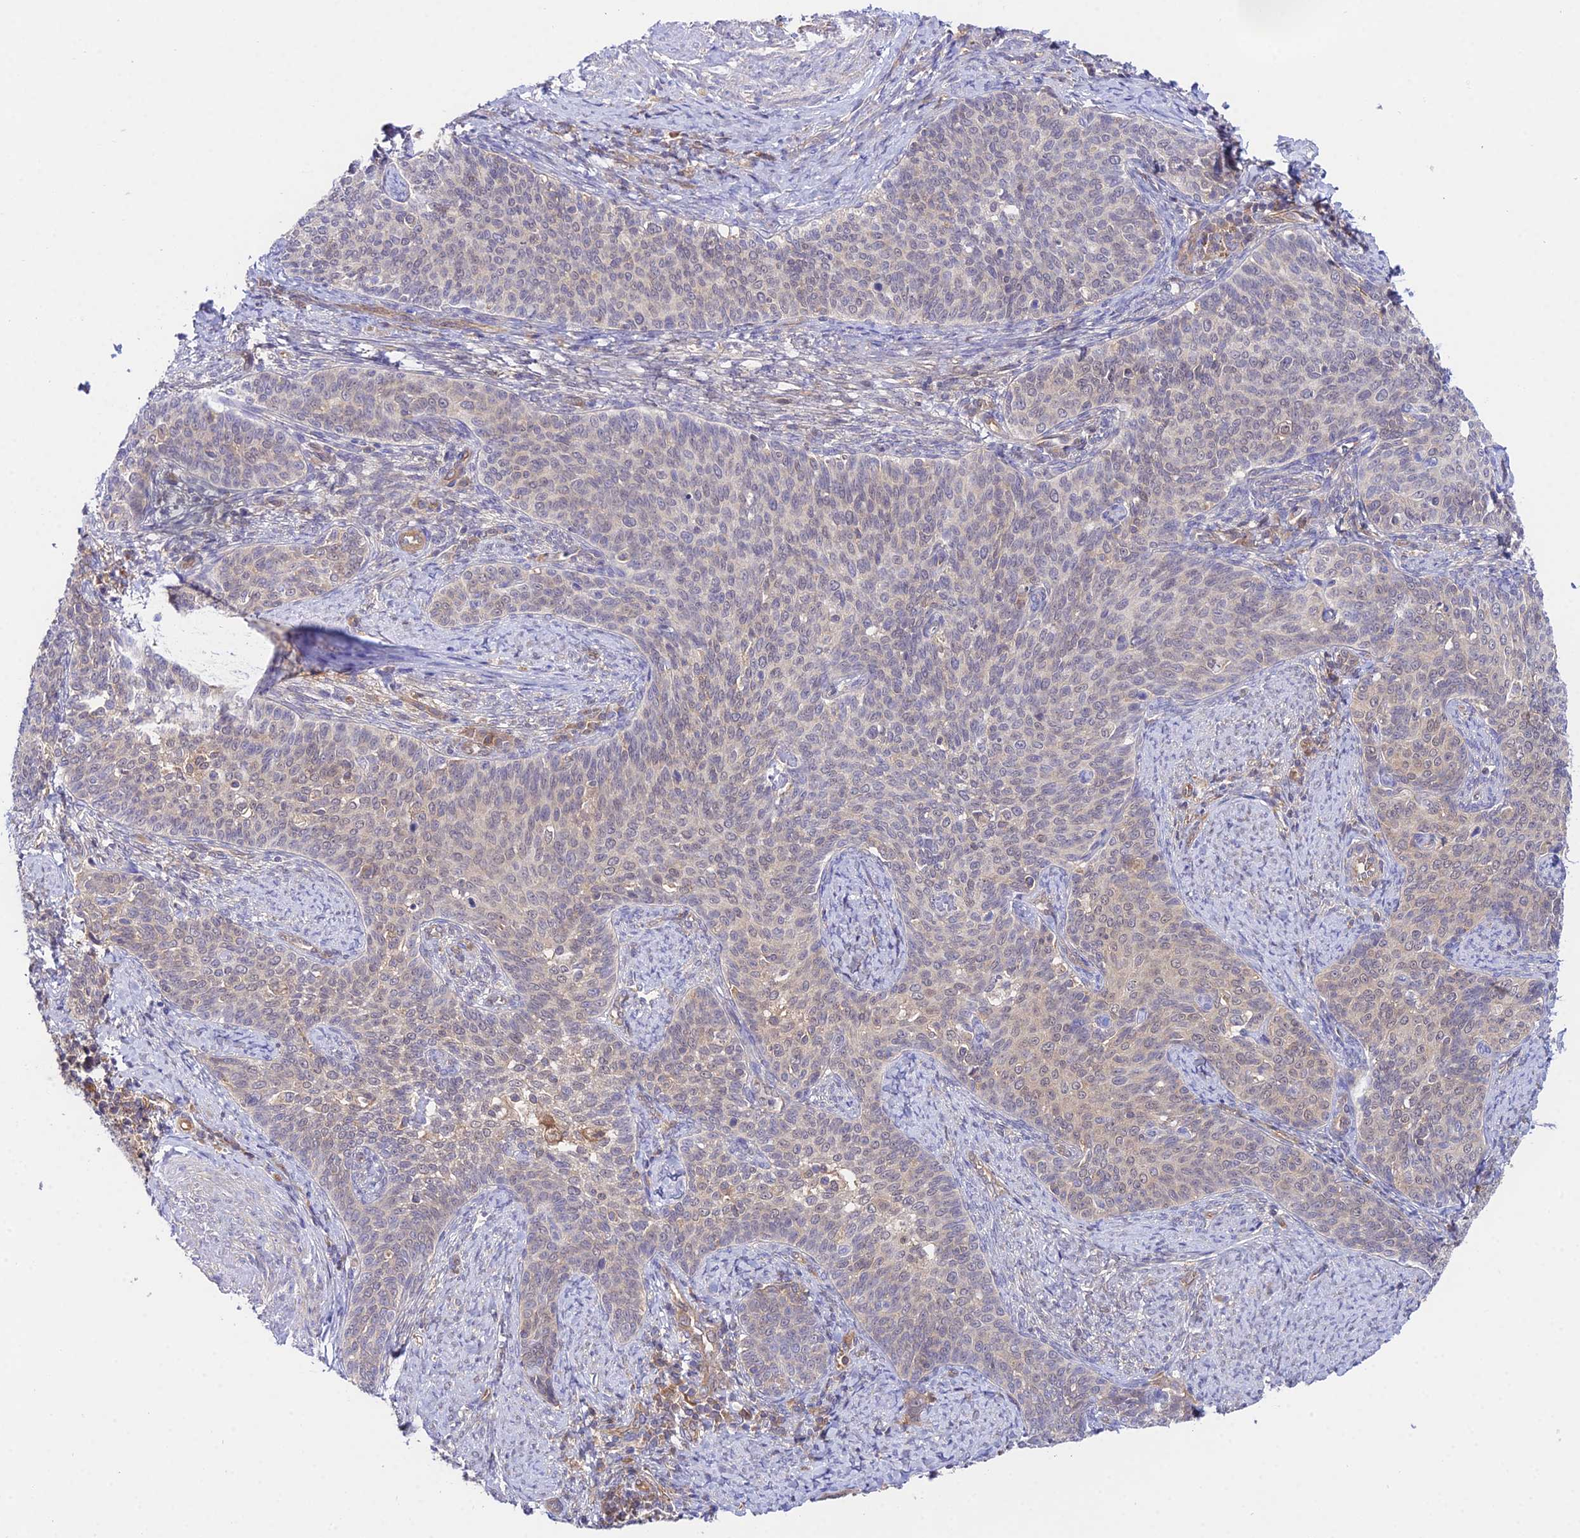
{"staining": {"intensity": "weak", "quantity": "<25%", "location": "nuclear"}, "tissue": "cervical cancer", "cell_type": "Tumor cells", "image_type": "cancer", "snomed": [{"axis": "morphology", "description": "Squamous cell carcinoma, NOS"}, {"axis": "topography", "description": "Cervix"}], "caption": "This is an IHC photomicrograph of squamous cell carcinoma (cervical). There is no expression in tumor cells.", "gene": "PPP2R2C", "patient": {"sex": "female", "age": 39}}